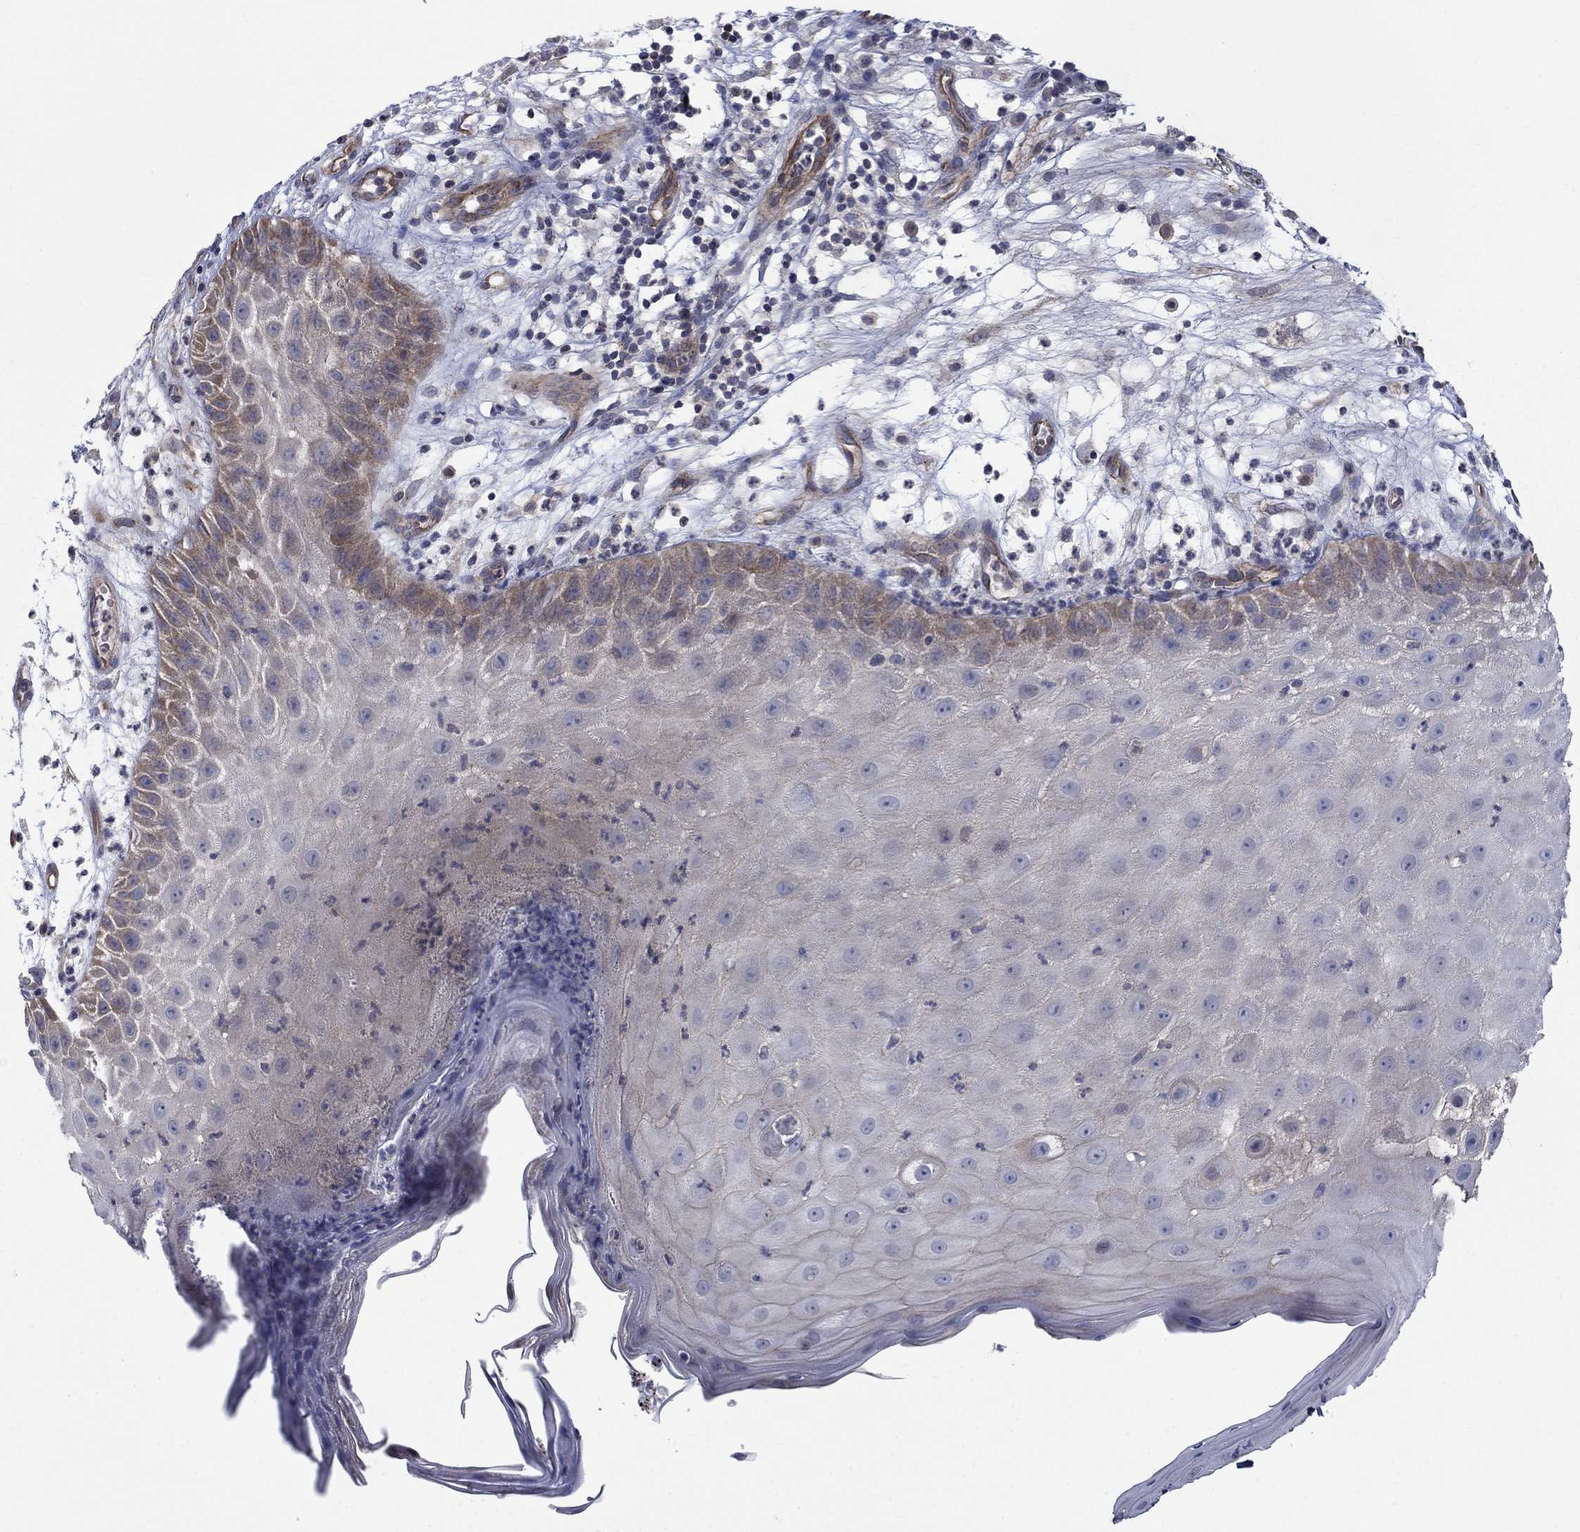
{"staining": {"intensity": "weak", "quantity": "25%-75%", "location": "cytoplasmic/membranous"}, "tissue": "skin cancer", "cell_type": "Tumor cells", "image_type": "cancer", "snomed": [{"axis": "morphology", "description": "Normal tissue, NOS"}, {"axis": "morphology", "description": "Squamous cell carcinoma, NOS"}, {"axis": "topography", "description": "Skin"}], "caption": "Weak cytoplasmic/membranous protein positivity is present in approximately 25%-75% of tumor cells in skin squamous cell carcinoma.", "gene": "PDZD2", "patient": {"sex": "male", "age": 79}}